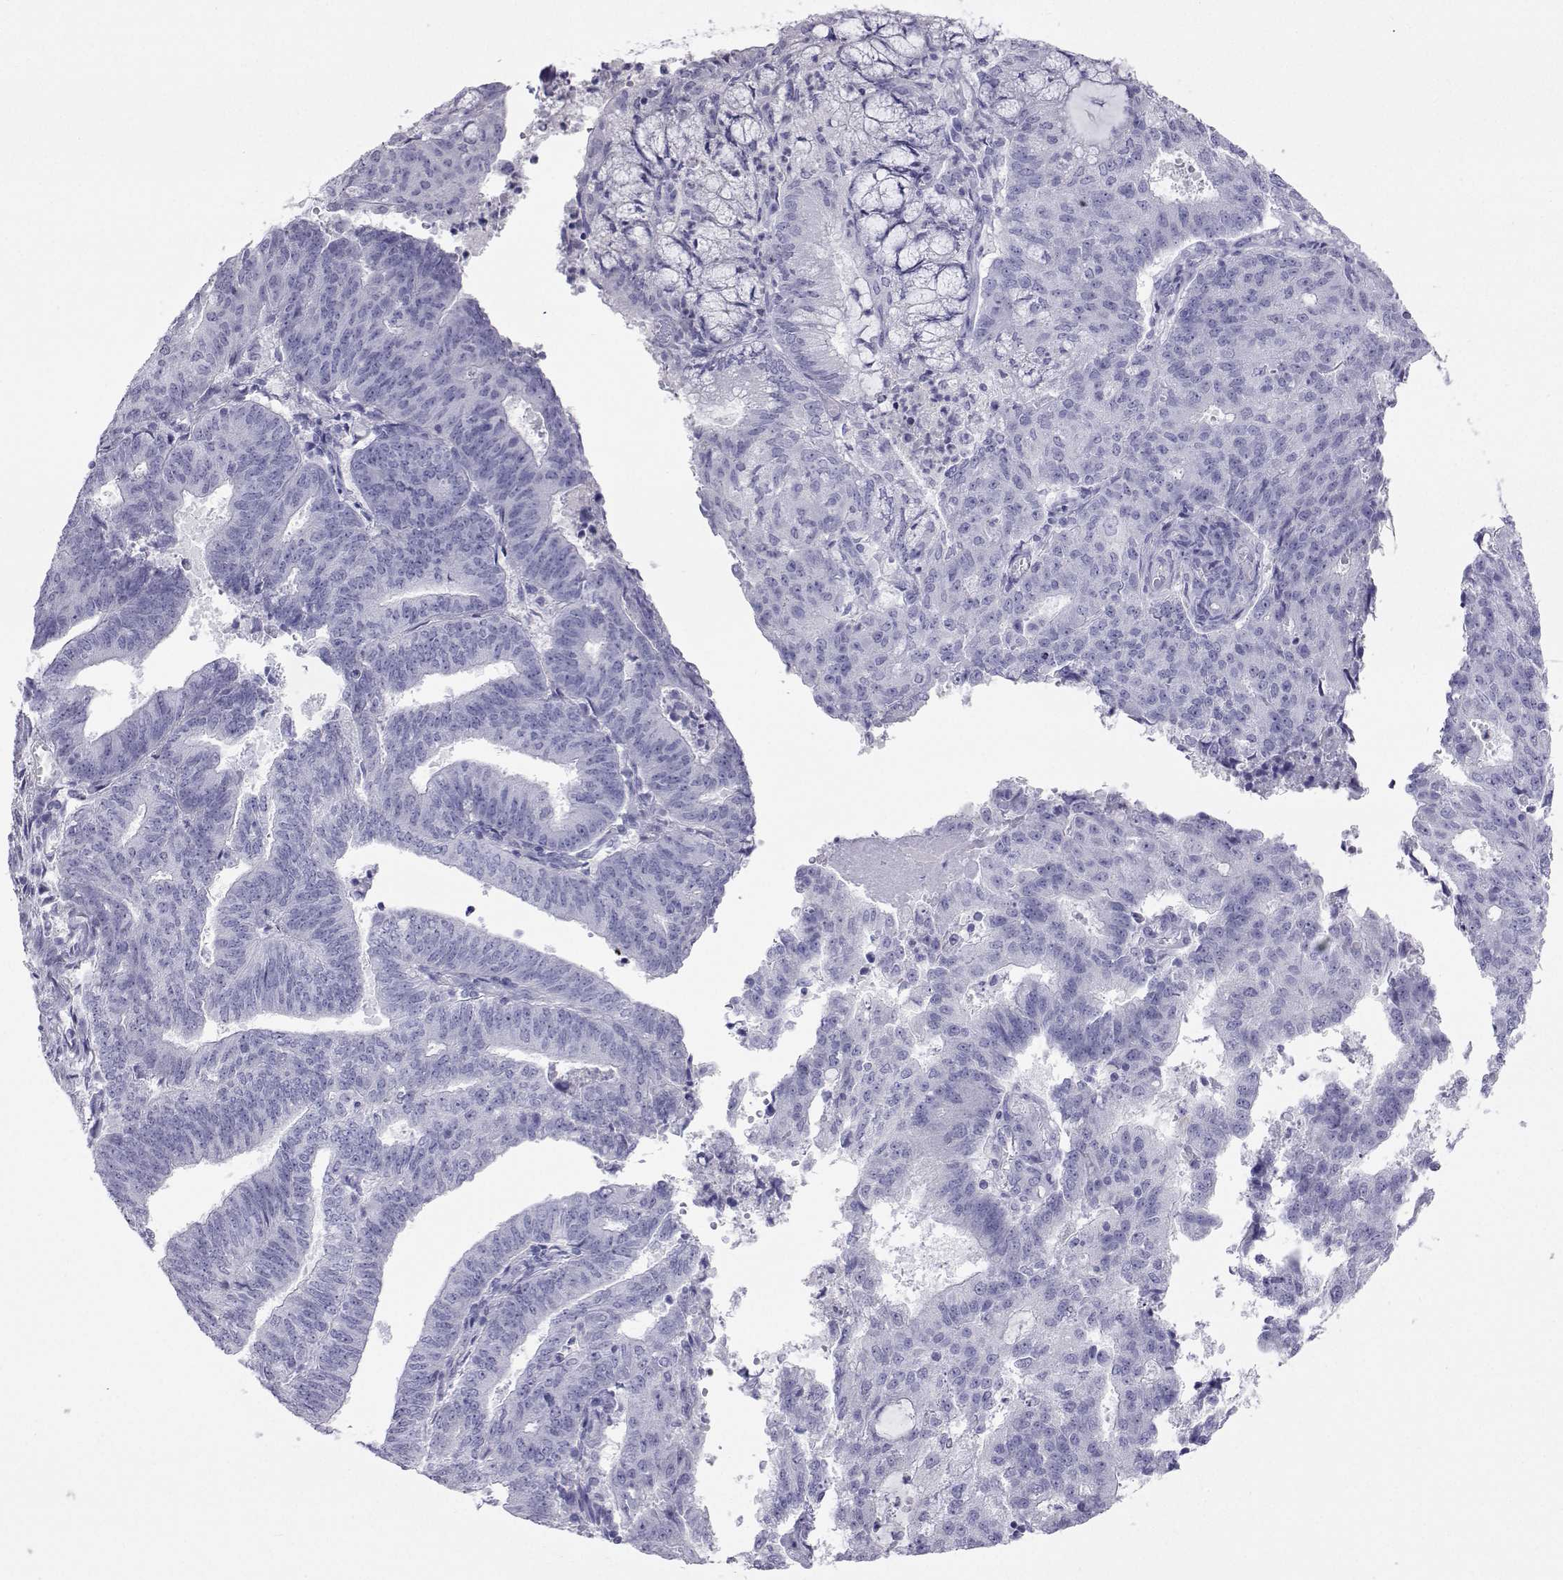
{"staining": {"intensity": "negative", "quantity": "none", "location": "none"}, "tissue": "endometrial cancer", "cell_type": "Tumor cells", "image_type": "cancer", "snomed": [{"axis": "morphology", "description": "Adenocarcinoma, NOS"}, {"axis": "topography", "description": "Endometrium"}], "caption": "The micrograph displays no staining of tumor cells in adenocarcinoma (endometrial).", "gene": "PLIN4", "patient": {"sex": "female", "age": 82}}